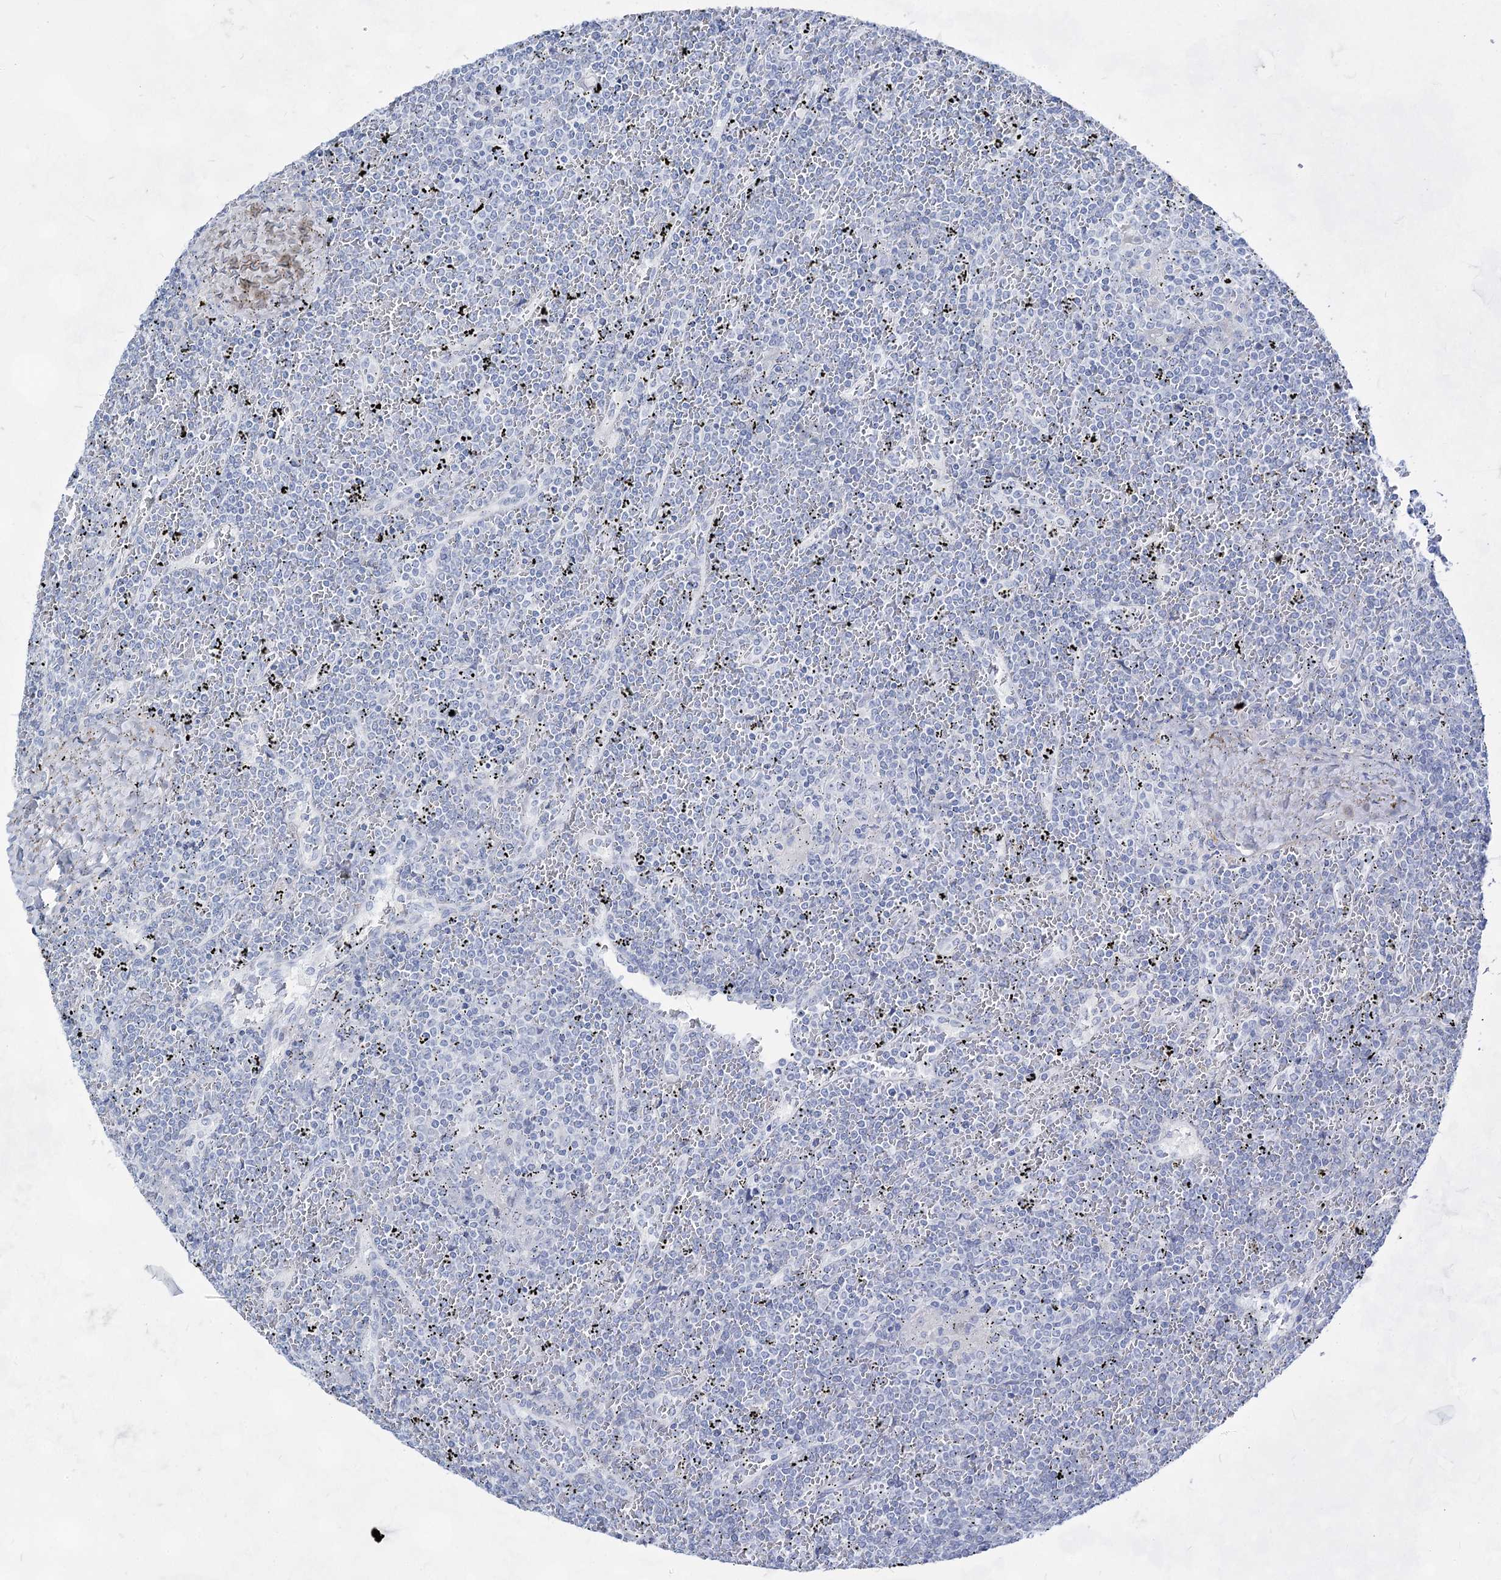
{"staining": {"intensity": "negative", "quantity": "none", "location": "none"}, "tissue": "lymphoma", "cell_type": "Tumor cells", "image_type": "cancer", "snomed": [{"axis": "morphology", "description": "Malignant lymphoma, non-Hodgkin's type, Low grade"}, {"axis": "topography", "description": "Spleen"}], "caption": "Immunohistochemistry (IHC) photomicrograph of human malignant lymphoma, non-Hodgkin's type (low-grade) stained for a protein (brown), which exhibits no positivity in tumor cells.", "gene": "ACRV1", "patient": {"sex": "female", "age": 19}}